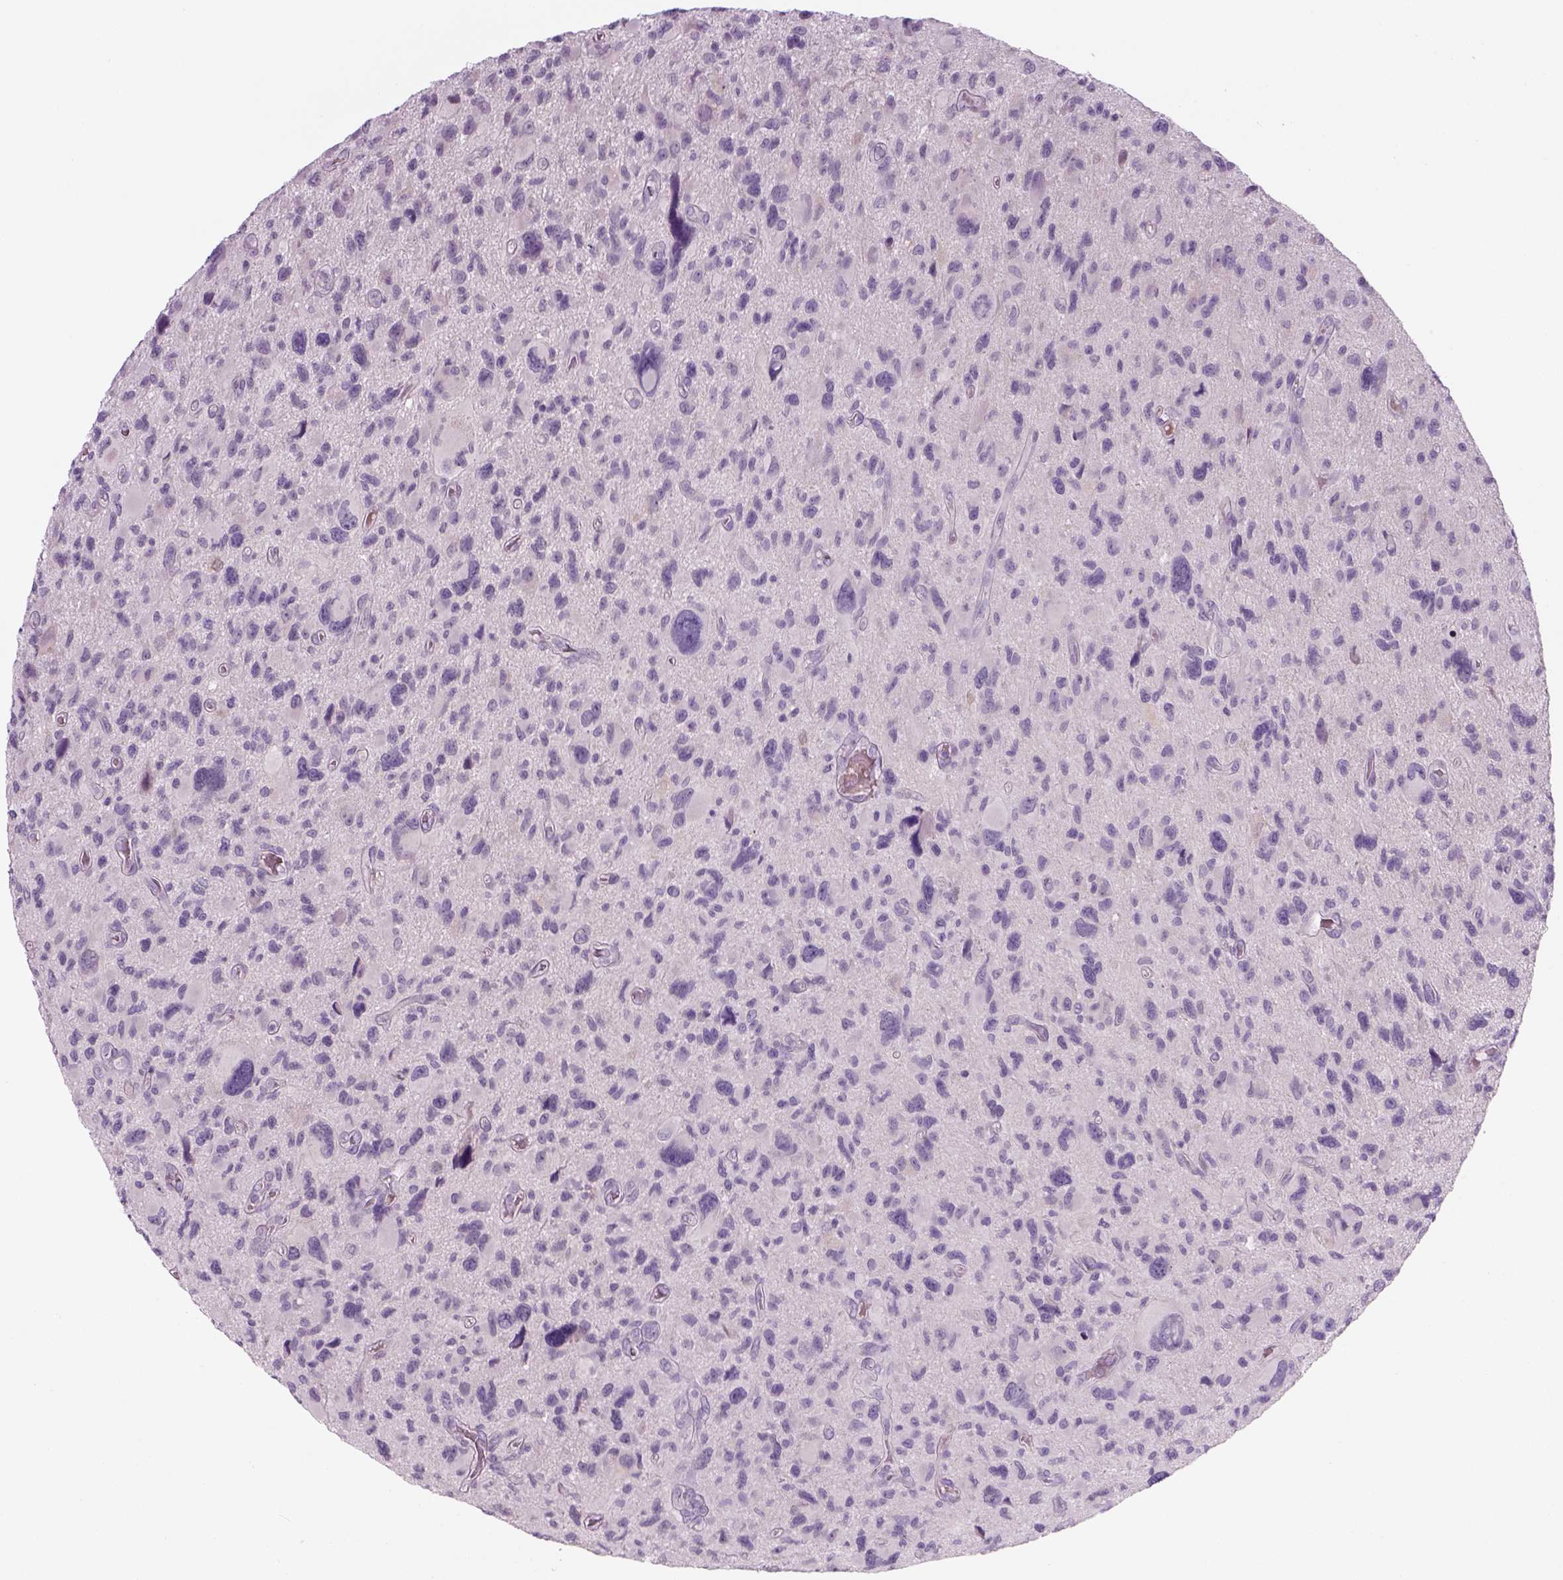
{"staining": {"intensity": "negative", "quantity": "none", "location": "none"}, "tissue": "glioma", "cell_type": "Tumor cells", "image_type": "cancer", "snomed": [{"axis": "morphology", "description": "Glioma, malignant, NOS"}, {"axis": "morphology", "description": "Glioma, malignant, High grade"}, {"axis": "topography", "description": "Brain"}], "caption": "Glioma stained for a protein using immunohistochemistry exhibits no positivity tumor cells.", "gene": "MDH1B", "patient": {"sex": "female", "age": 71}}